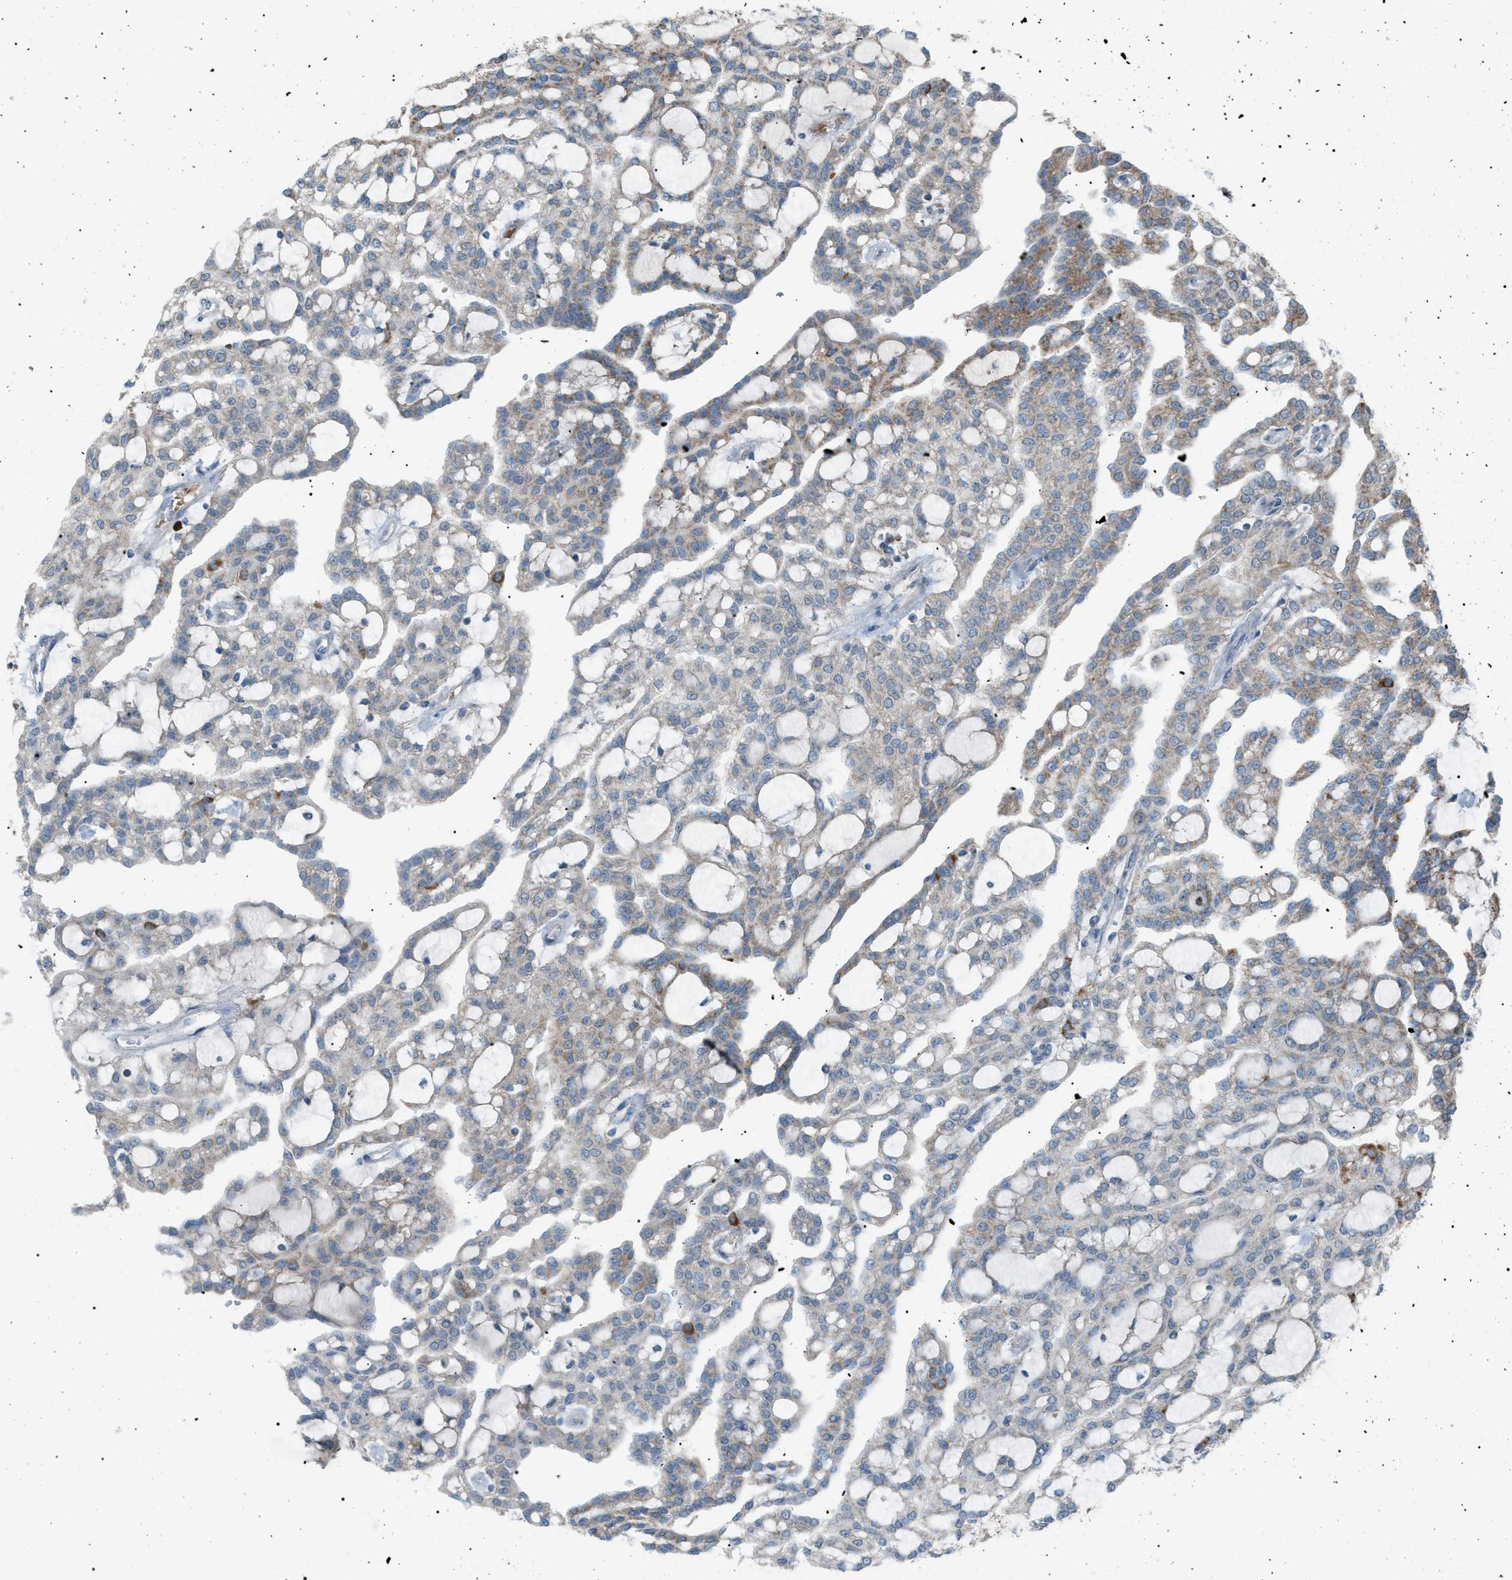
{"staining": {"intensity": "moderate", "quantity": "<25%", "location": "cytoplasmic/membranous"}, "tissue": "renal cancer", "cell_type": "Tumor cells", "image_type": "cancer", "snomed": [{"axis": "morphology", "description": "Adenocarcinoma, NOS"}, {"axis": "topography", "description": "Kidney"}], "caption": "Human renal cancer stained with a protein marker reveals moderate staining in tumor cells.", "gene": "ZNF516", "patient": {"sex": "male", "age": 63}}